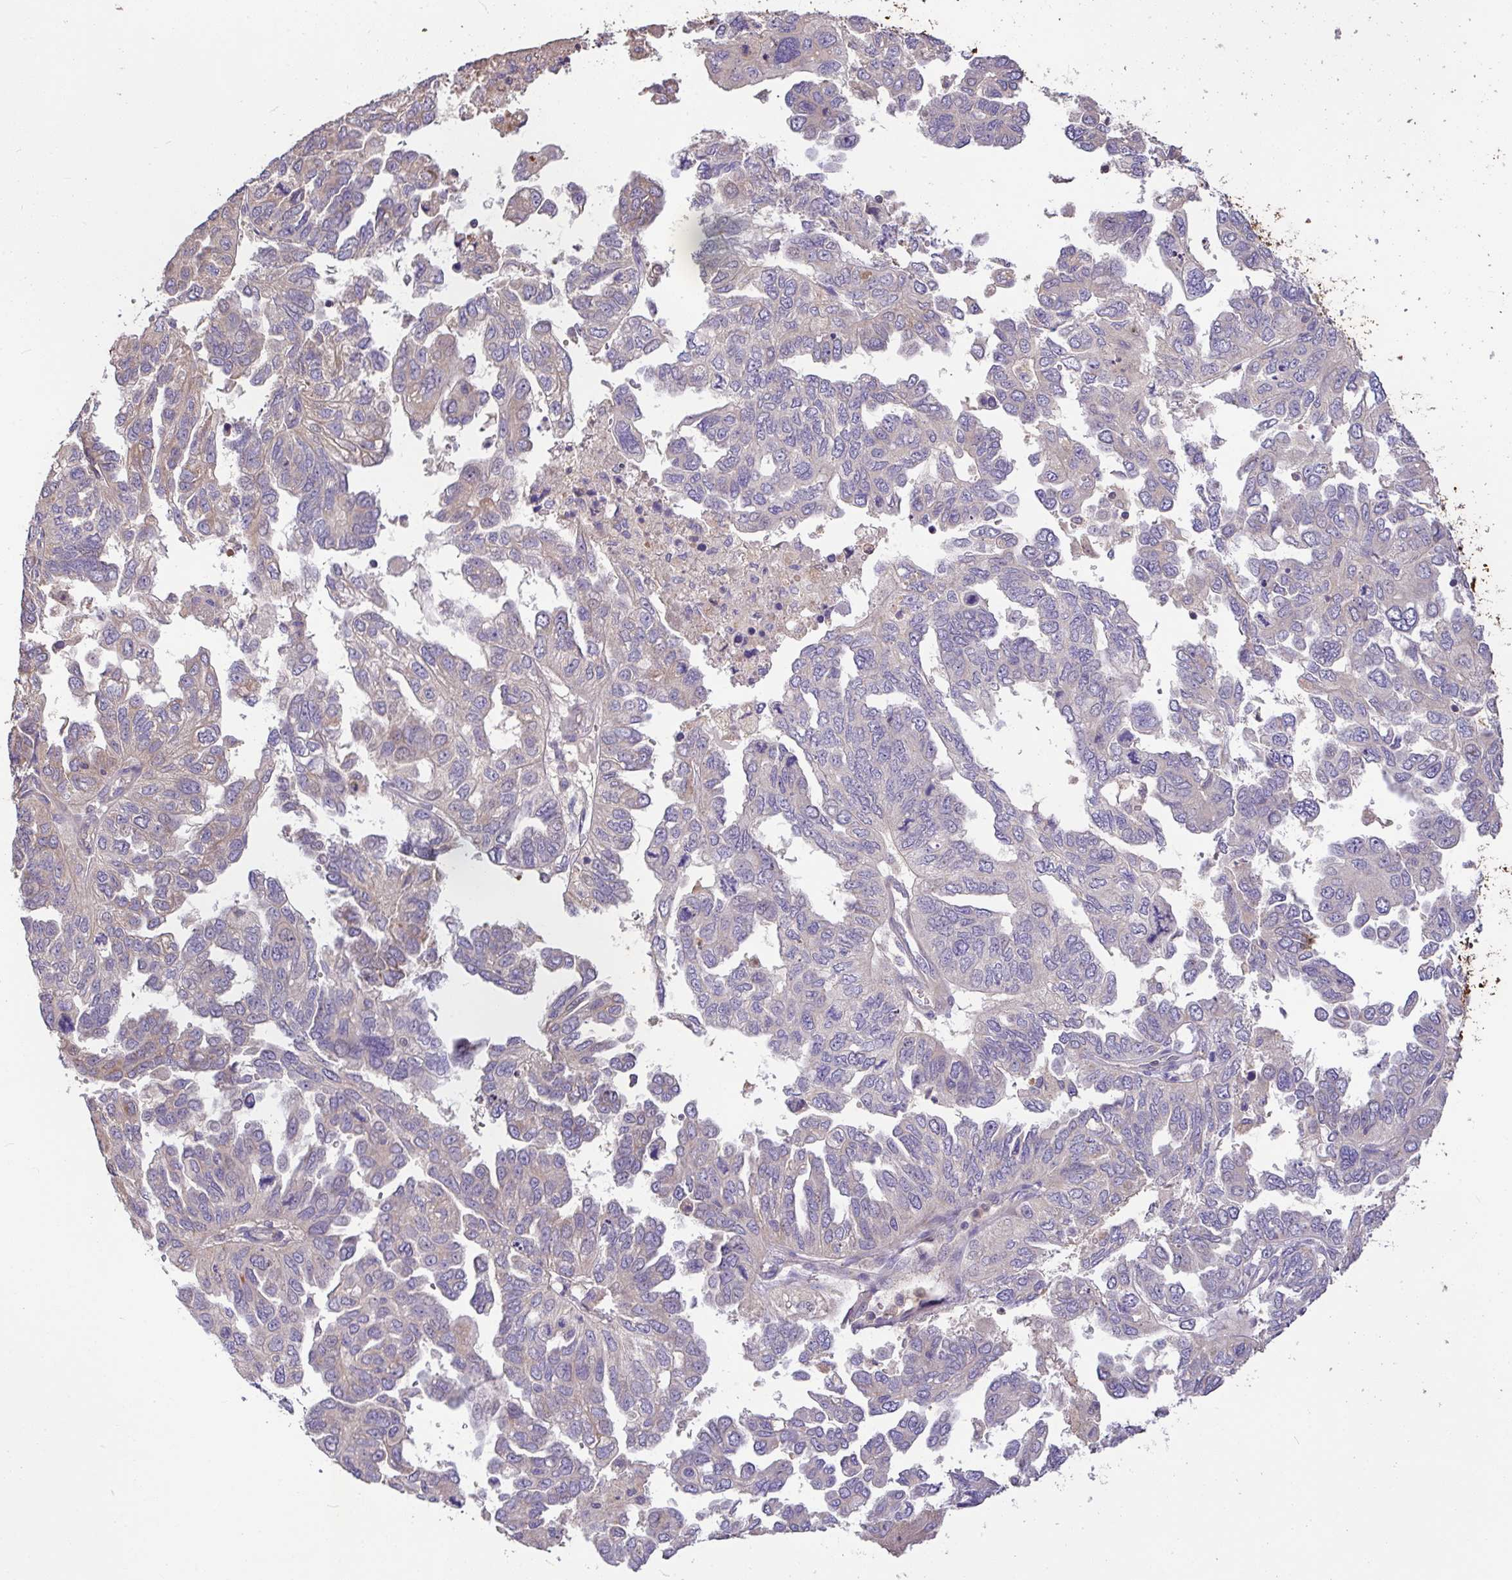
{"staining": {"intensity": "negative", "quantity": "none", "location": "none"}, "tissue": "ovarian cancer", "cell_type": "Tumor cells", "image_type": "cancer", "snomed": [{"axis": "morphology", "description": "Cystadenocarcinoma, serous, NOS"}, {"axis": "topography", "description": "Ovary"}], "caption": "DAB (3,3'-diaminobenzidine) immunohistochemical staining of human serous cystadenocarcinoma (ovarian) demonstrates no significant staining in tumor cells.", "gene": "FCER1A", "patient": {"sex": "female", "age": 53}}